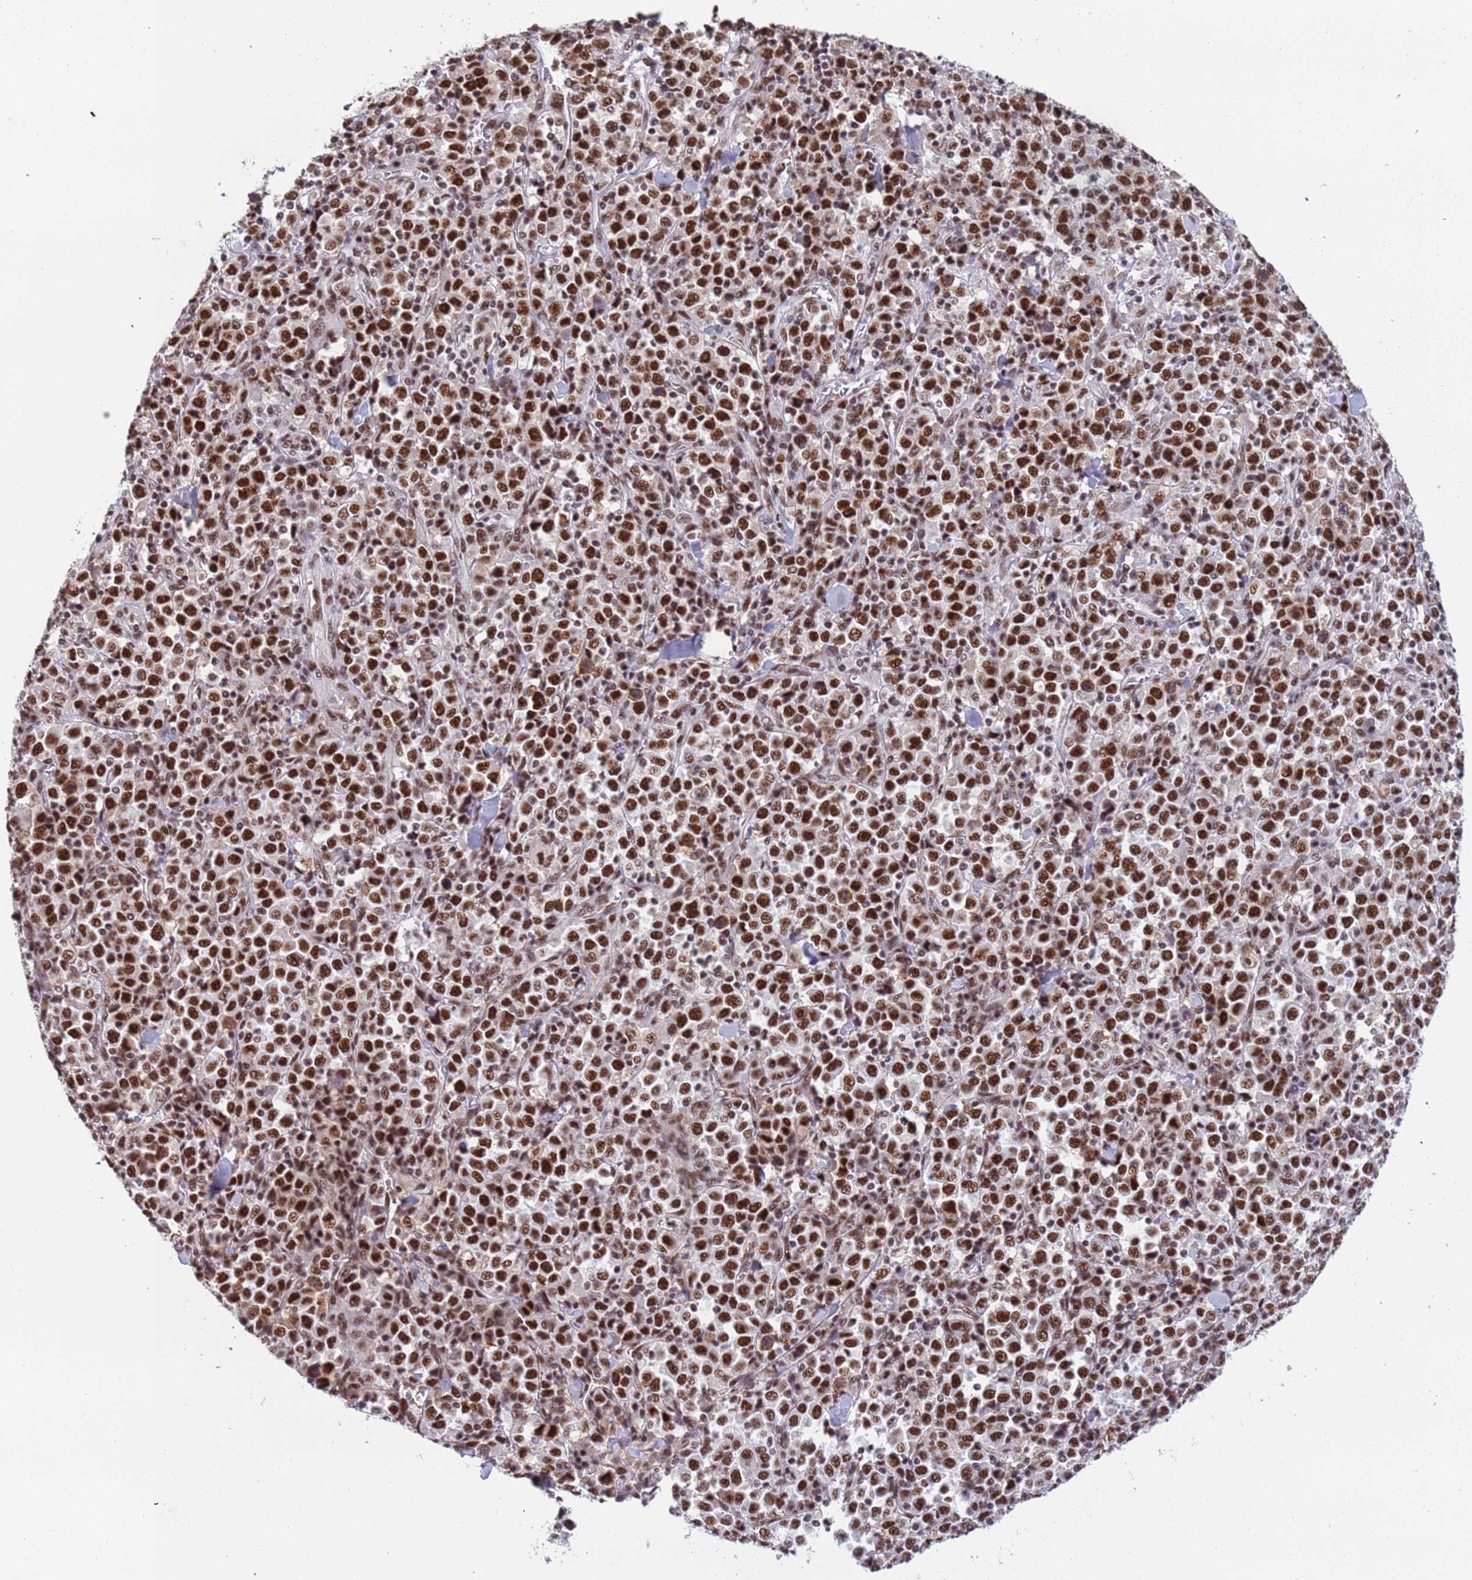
{"staining": {"intensity": "strong", "quantity": ">75%", "location": "nuclear"}, "tissue": "stomach cancer", "cell_type": "Tumor cells", "image_type": "cancer", "snomed": [{"axis": "morphology", "description": "Normal tissue, NOS"}, {"axis": "morphology", "description": "Adenocarcinoma, NOS"}, {"axis": "topography", "description": "Stomach, upper"}, {"axis": "topography", "description": "Stomach"}], "caption": "Human stomach adenocarcinoma stained with a brown dye reveals strong nuclear positive positivity in approximately >75% of tumor cells.", "gene": "SRRT", "patient": {"sex": "male", "age": 59}}